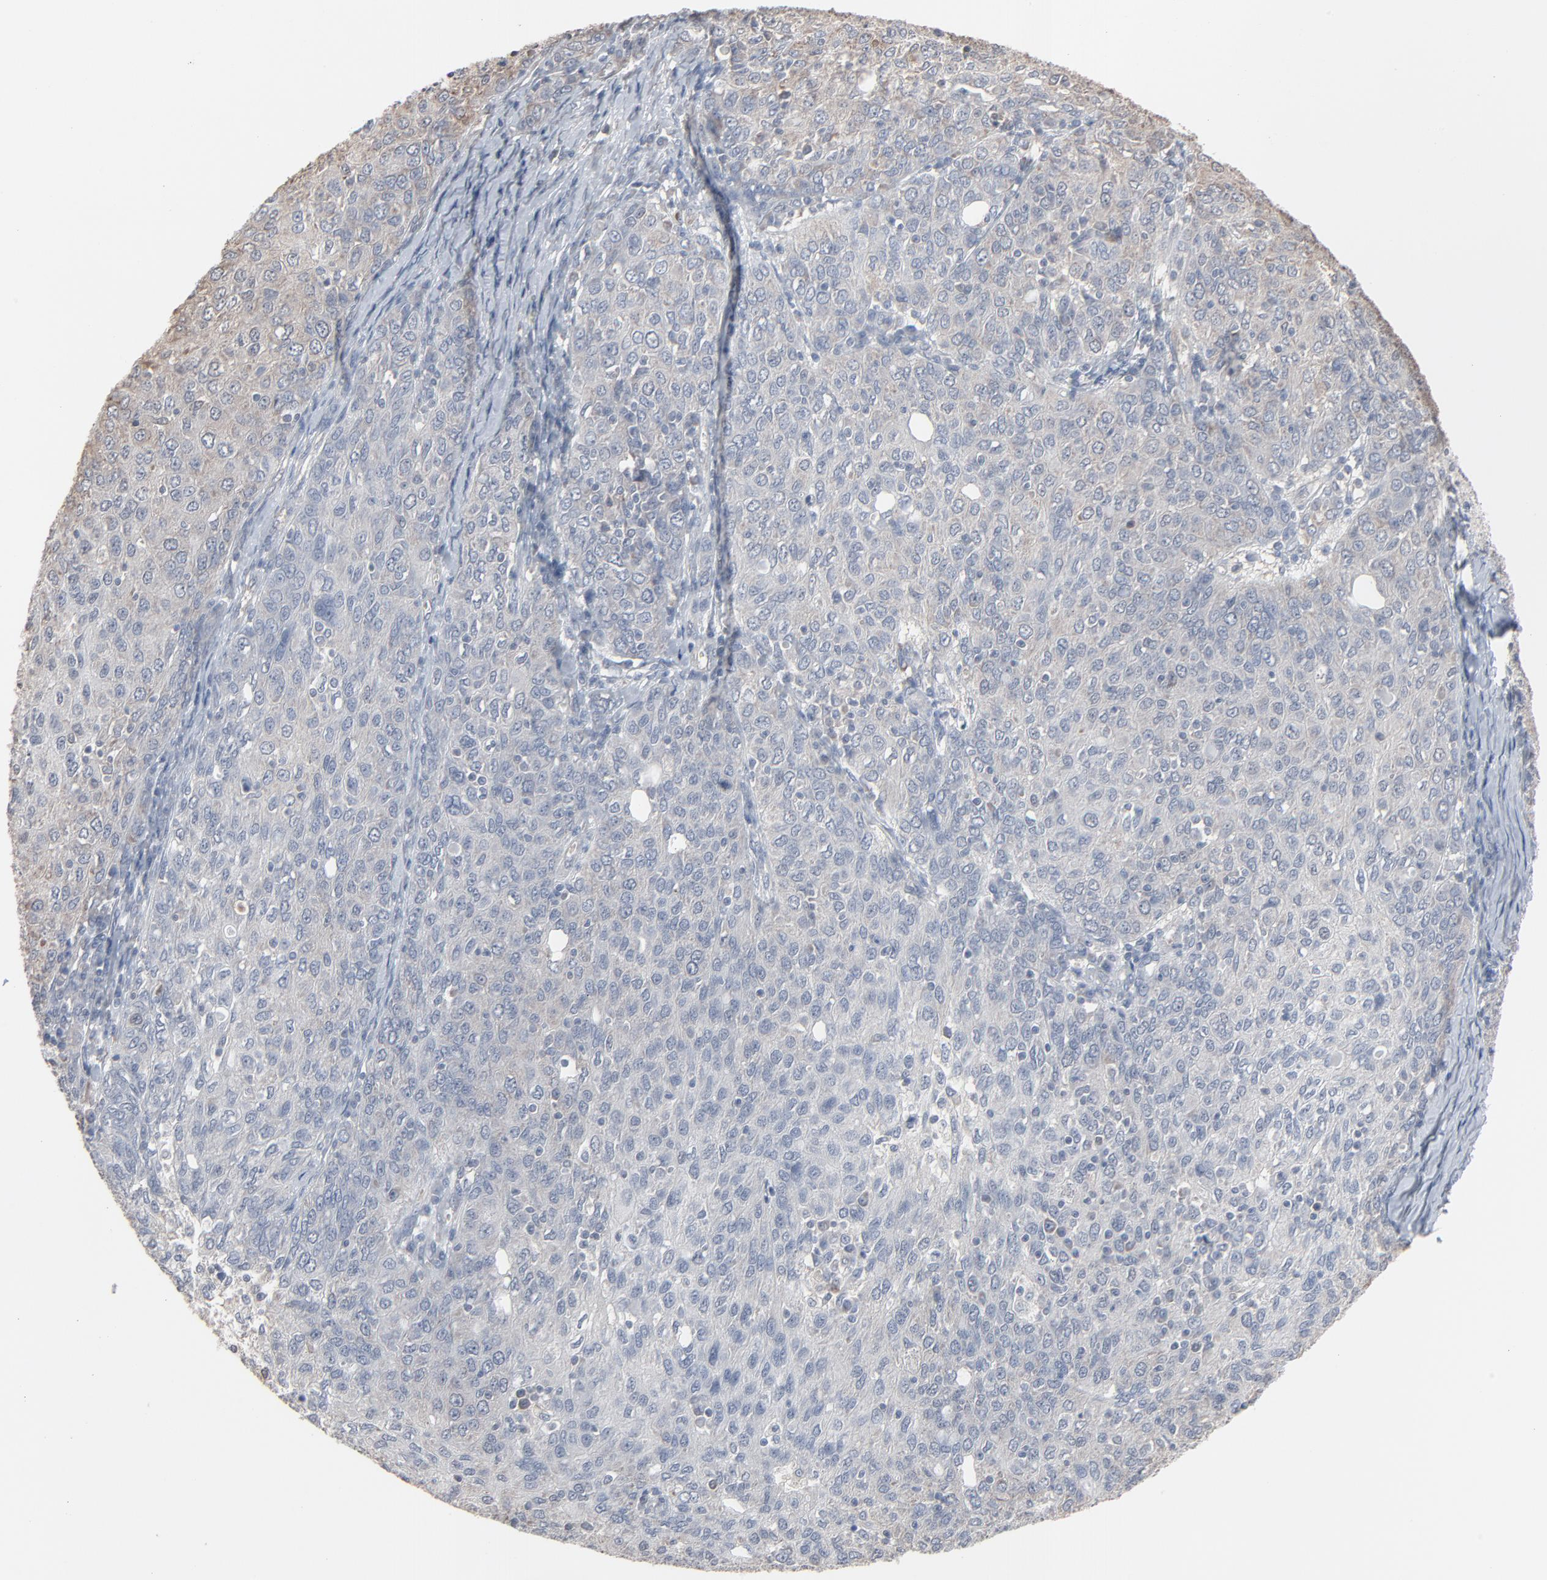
{"staining": {"intensity": "weak", "quantity": "<25%", "location": "cytoplasmic/membranous"}, "tissue": "ovarian cancer", "cell_type": "Tumor cells", "image_type": "cancer", "snomed": [{"axis": "morphology", "description": "Carcinoma, endometroid"}, {"axis": "topography", "description": "Ovary"}], "caption": "A micrograph of human endometroid carcinoma (ovarian) is negative for staining in tumor cells.", "gene": "CCT5", "patient": {"sex": "female", "age": 50}}